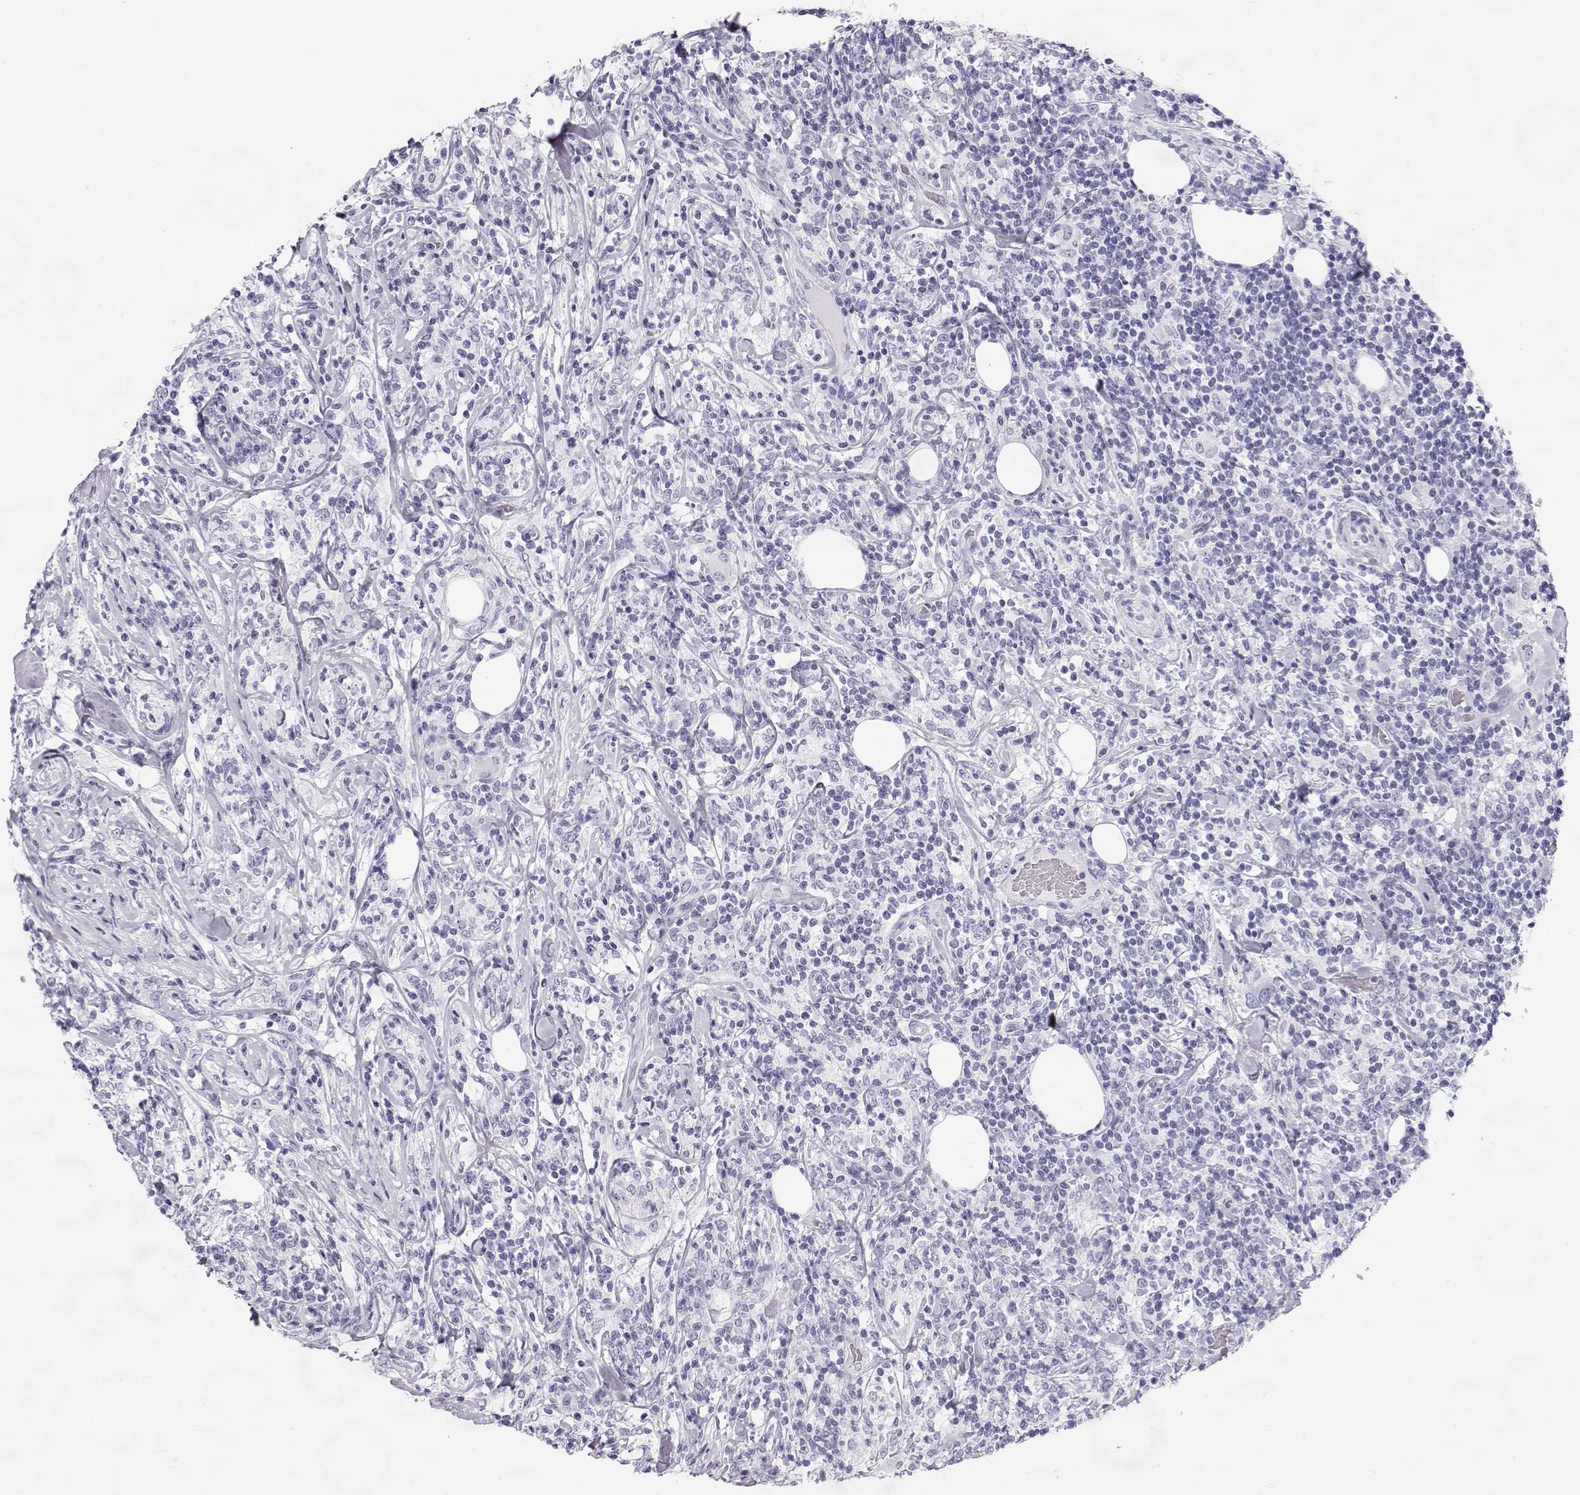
{"staining": {"intensity": "negative", "quantity": "none", "location": "none"}, "tissue": "lymphoma", "cell_type": "Tumor cells", "image_type": "cancer", "snomed": [{"axis": "morphology", "description": "Malignant lymphoma, non-Hodgkin's type, High grade"}, {"axis": "topography", "description": "Lymph node"}], "caption": "Immunohistochemistry (IHC) photomicrograph of human lymphoma stained for a protein (brown), which exhibits no positivity in tumor cells. The staining was performed using DAB to visualize the protein expression in brown, while the nuclei were stained in blue with hematoxylin (Magnification: 20x).", "gene": "RD3", "patient": {"sex": "female", "age": 84}}